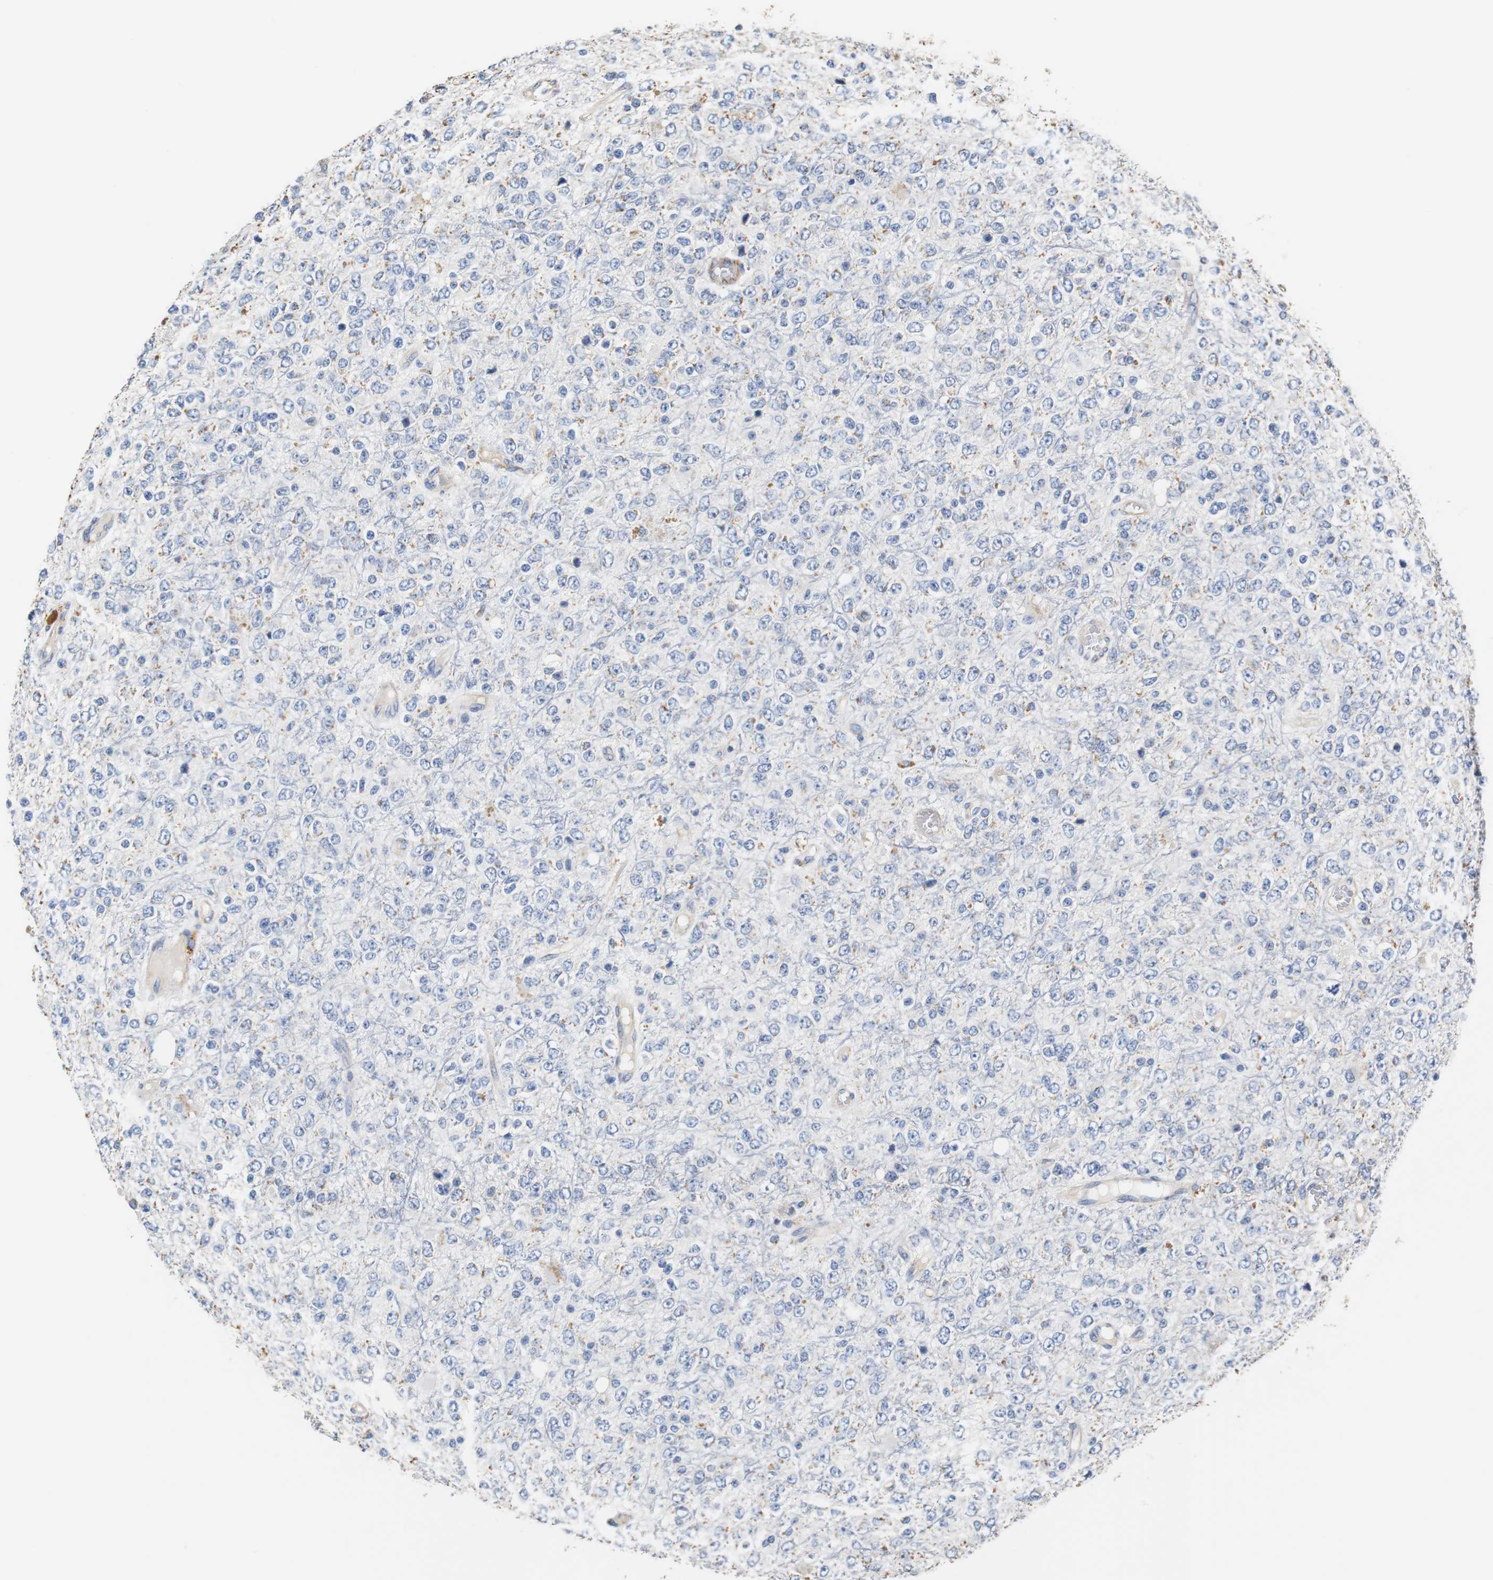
{"staining": {"intensity": "negative", "quantity": "none", "location": "none"}, "tissue": "glioma", "cell_type": "Tumor cells", "image_type": "cancer", "snomed": [{"axis": "morphology", "description": "Glioma, malignant, High grade"}, {"axis": "topography", "description": "pancreas cauda"}], "caption": "Immunohistochemical staining of human malignant glioma (high-grade) shows no significant staining in tumor cells.", "gene": "PCK1", "patient": {"sex": "male", "age": 60}}